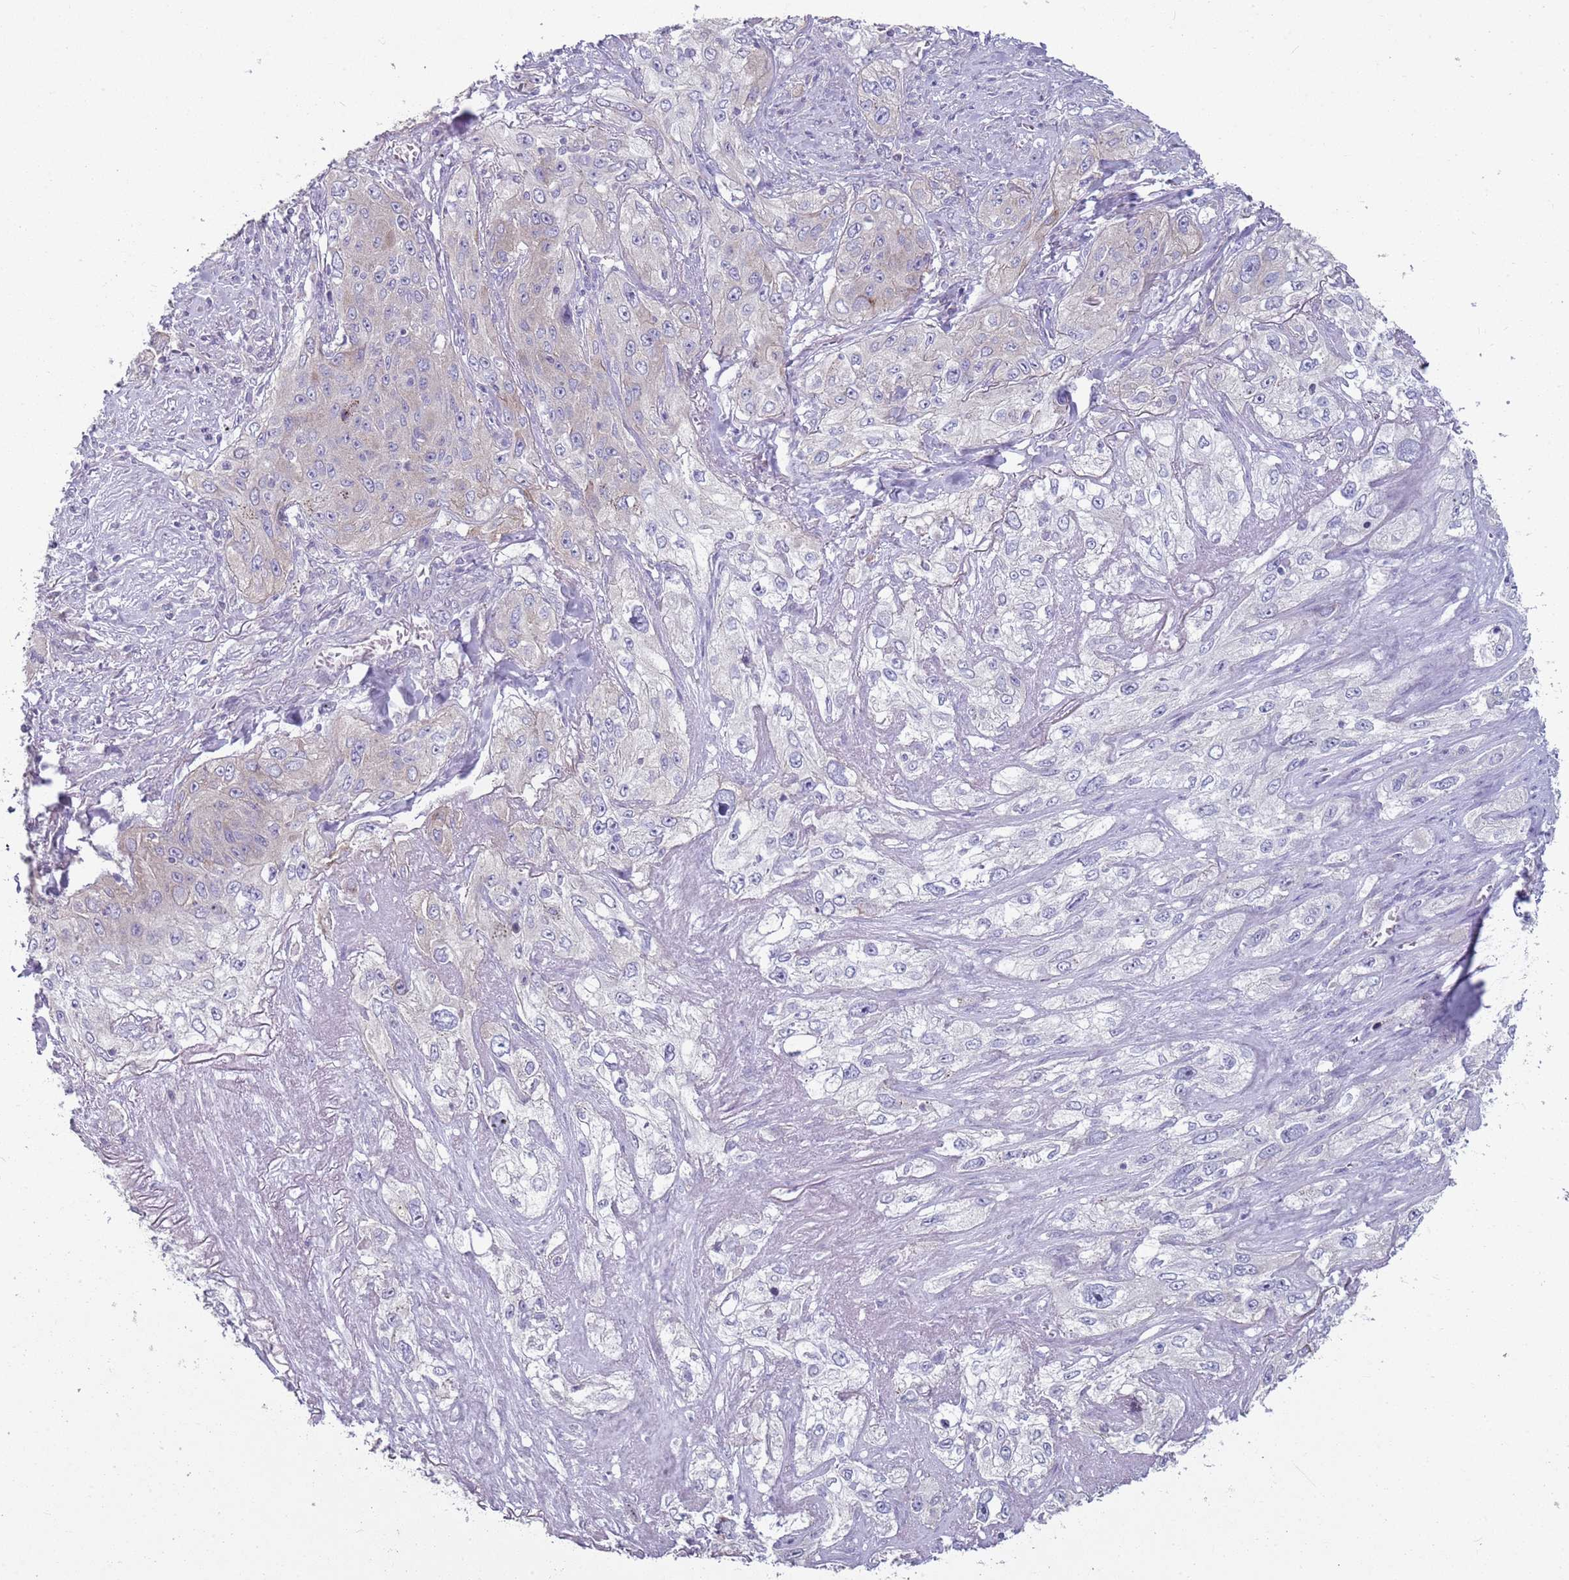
{"staining": {"intensity": "weak", "quantity": "<25%", "location": "cytoplasmic/membranous"}, "tissue": "lung cancer", "cell_type": "Tumor cells", "image_type": "cancer", "snomed": [{"axis": "morphology", "description": "Squamous cell carcinoma, NOS"}, {"axis": "topography", "description": "Lung"}], "caption": "Tumor cells are negative for protein expression in human lung cancer.", "gene": "ZNF583", "patient": {"sex": "female", "age": 69}}